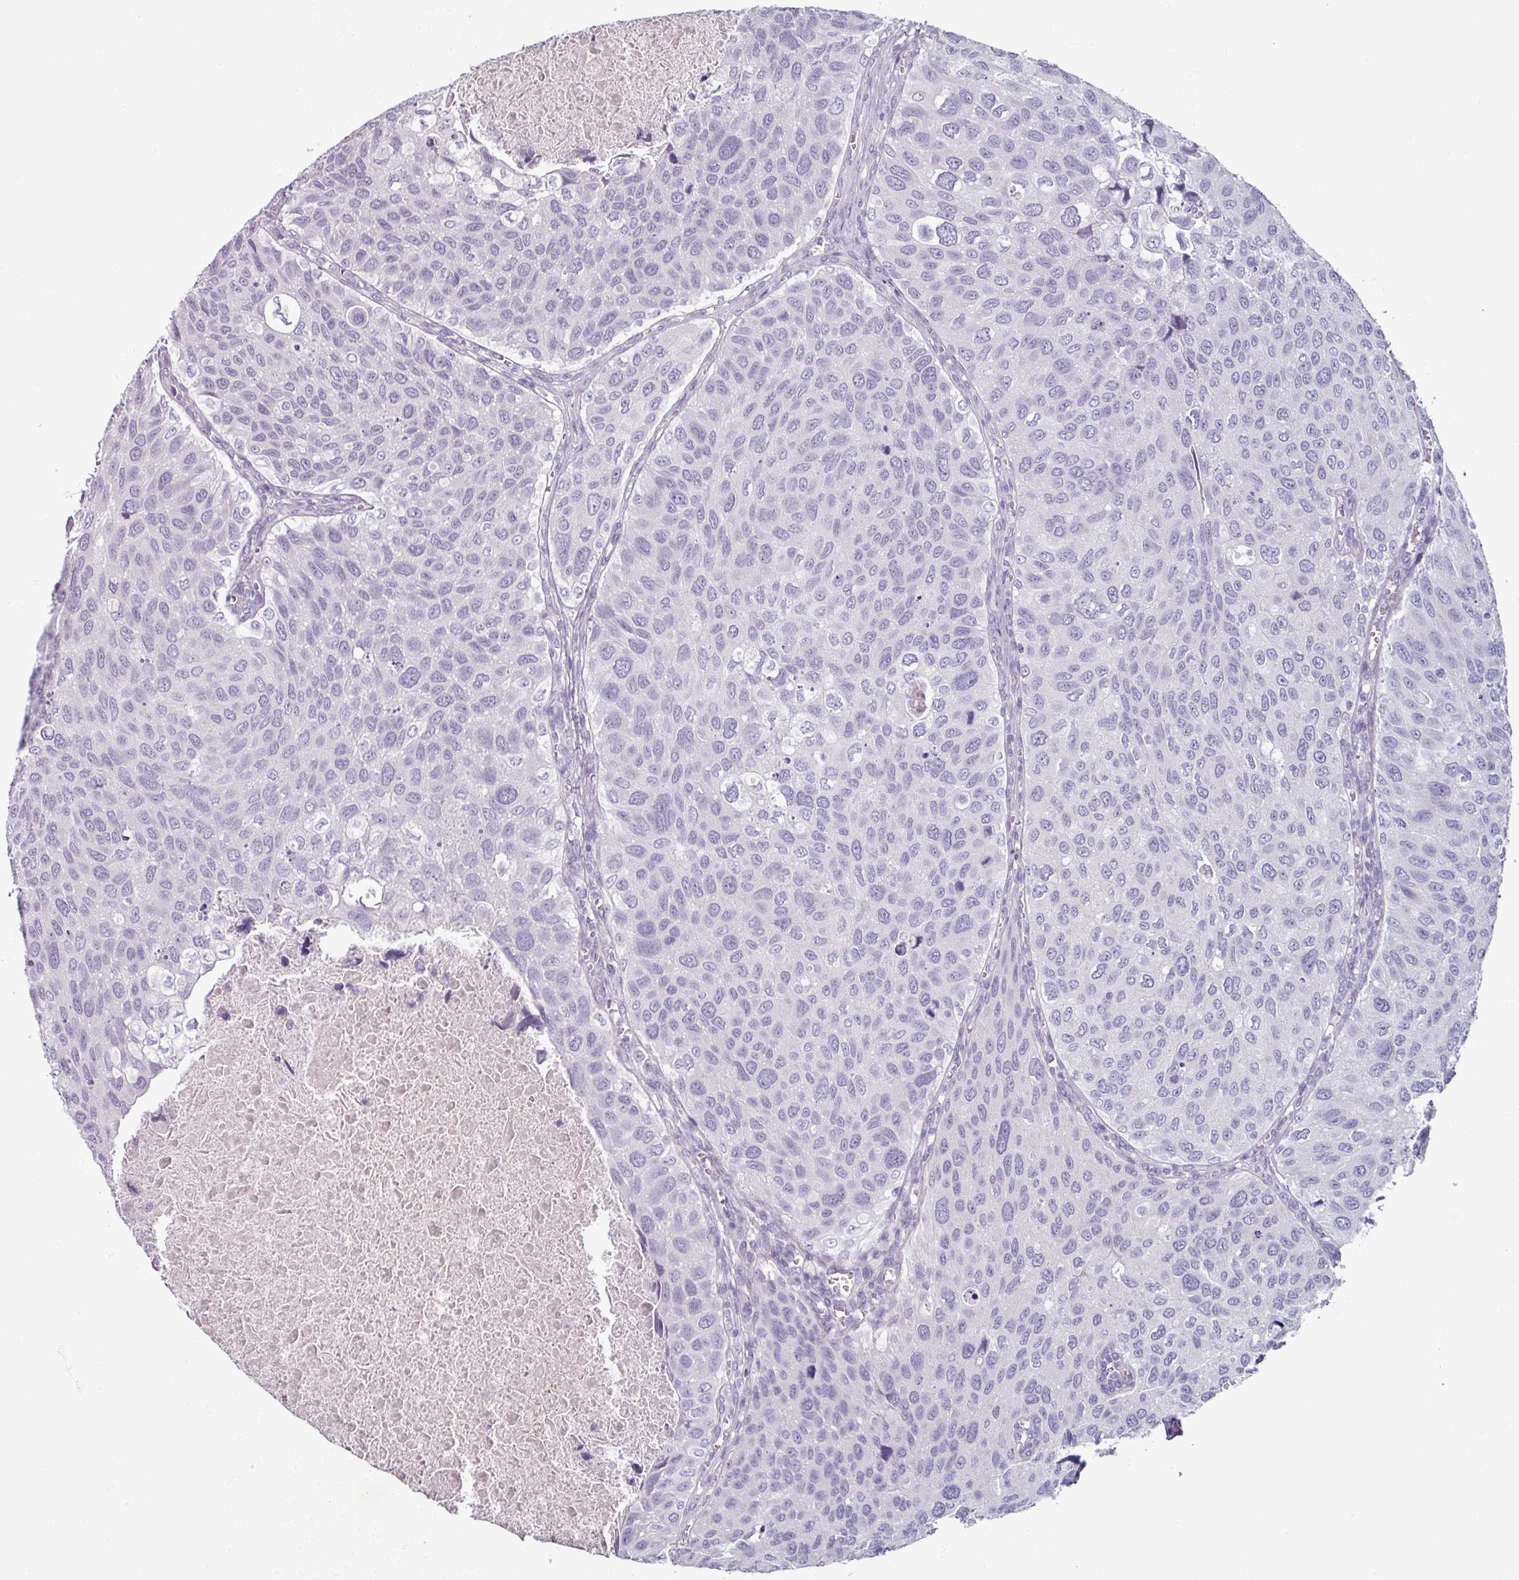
{"staining": {"intensity": "negative", "quantity": "none", "location": "none"}, "tissue": "urothelial cancer", "cell_type": "Tumor cells", "image_type": "cancer", "snomed": [{"axis": "morphology", "description": "Urothelial carcinoma, NOS"}, {"axis": "topography", "description": "Urinary bladder"}], "caption": "Urothelial cancer stained for a protein using immunohistochemistry (IHC) exhibits no positivity tumor cells.", "gene": "SMIM11", "patient": {"sex": "male", "age": 80}}